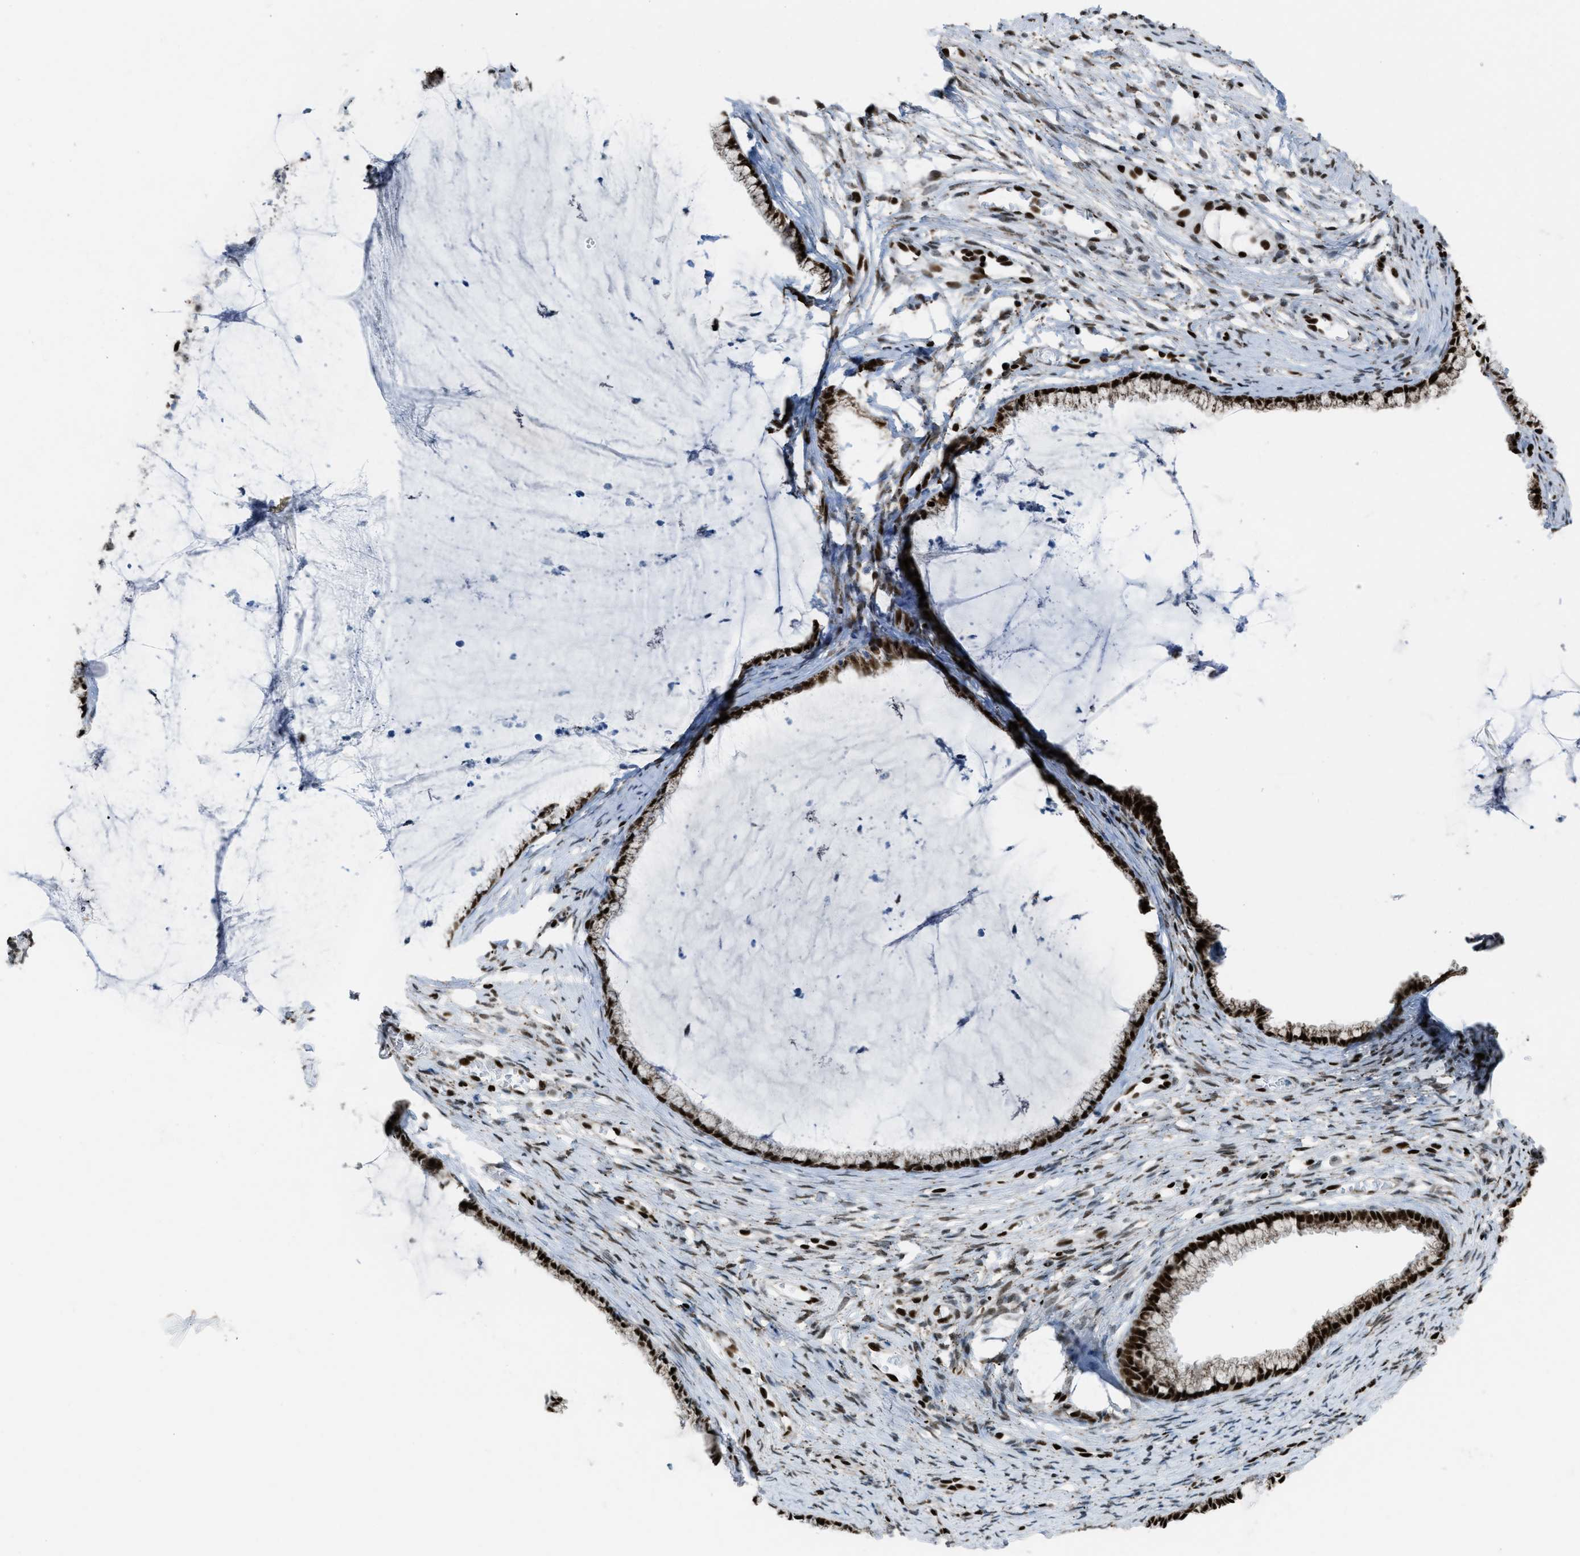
{"staining": {"intensity": "strong", "quantity": ">75%", "location": "cytoplasmic/membranous,nuclear"}, "tissue": "cervix", "cell_type": "Glandular cells", "image_type": "normal", "snomed": [{"axis": "morphology", "description": "Normal tissue, NOS"}, {"axis": "topography", "description": "Cervix"}], "caption": "Immunohistochemistry micrograph of normal human cervix stained for a protein (brown), which displays high levels of strong cytoplasmic/membranous,nuclear positivity in about >75% of glandular cells.", "gene": "SLFN5", "patient": {"sex": "female", "age": 77}}